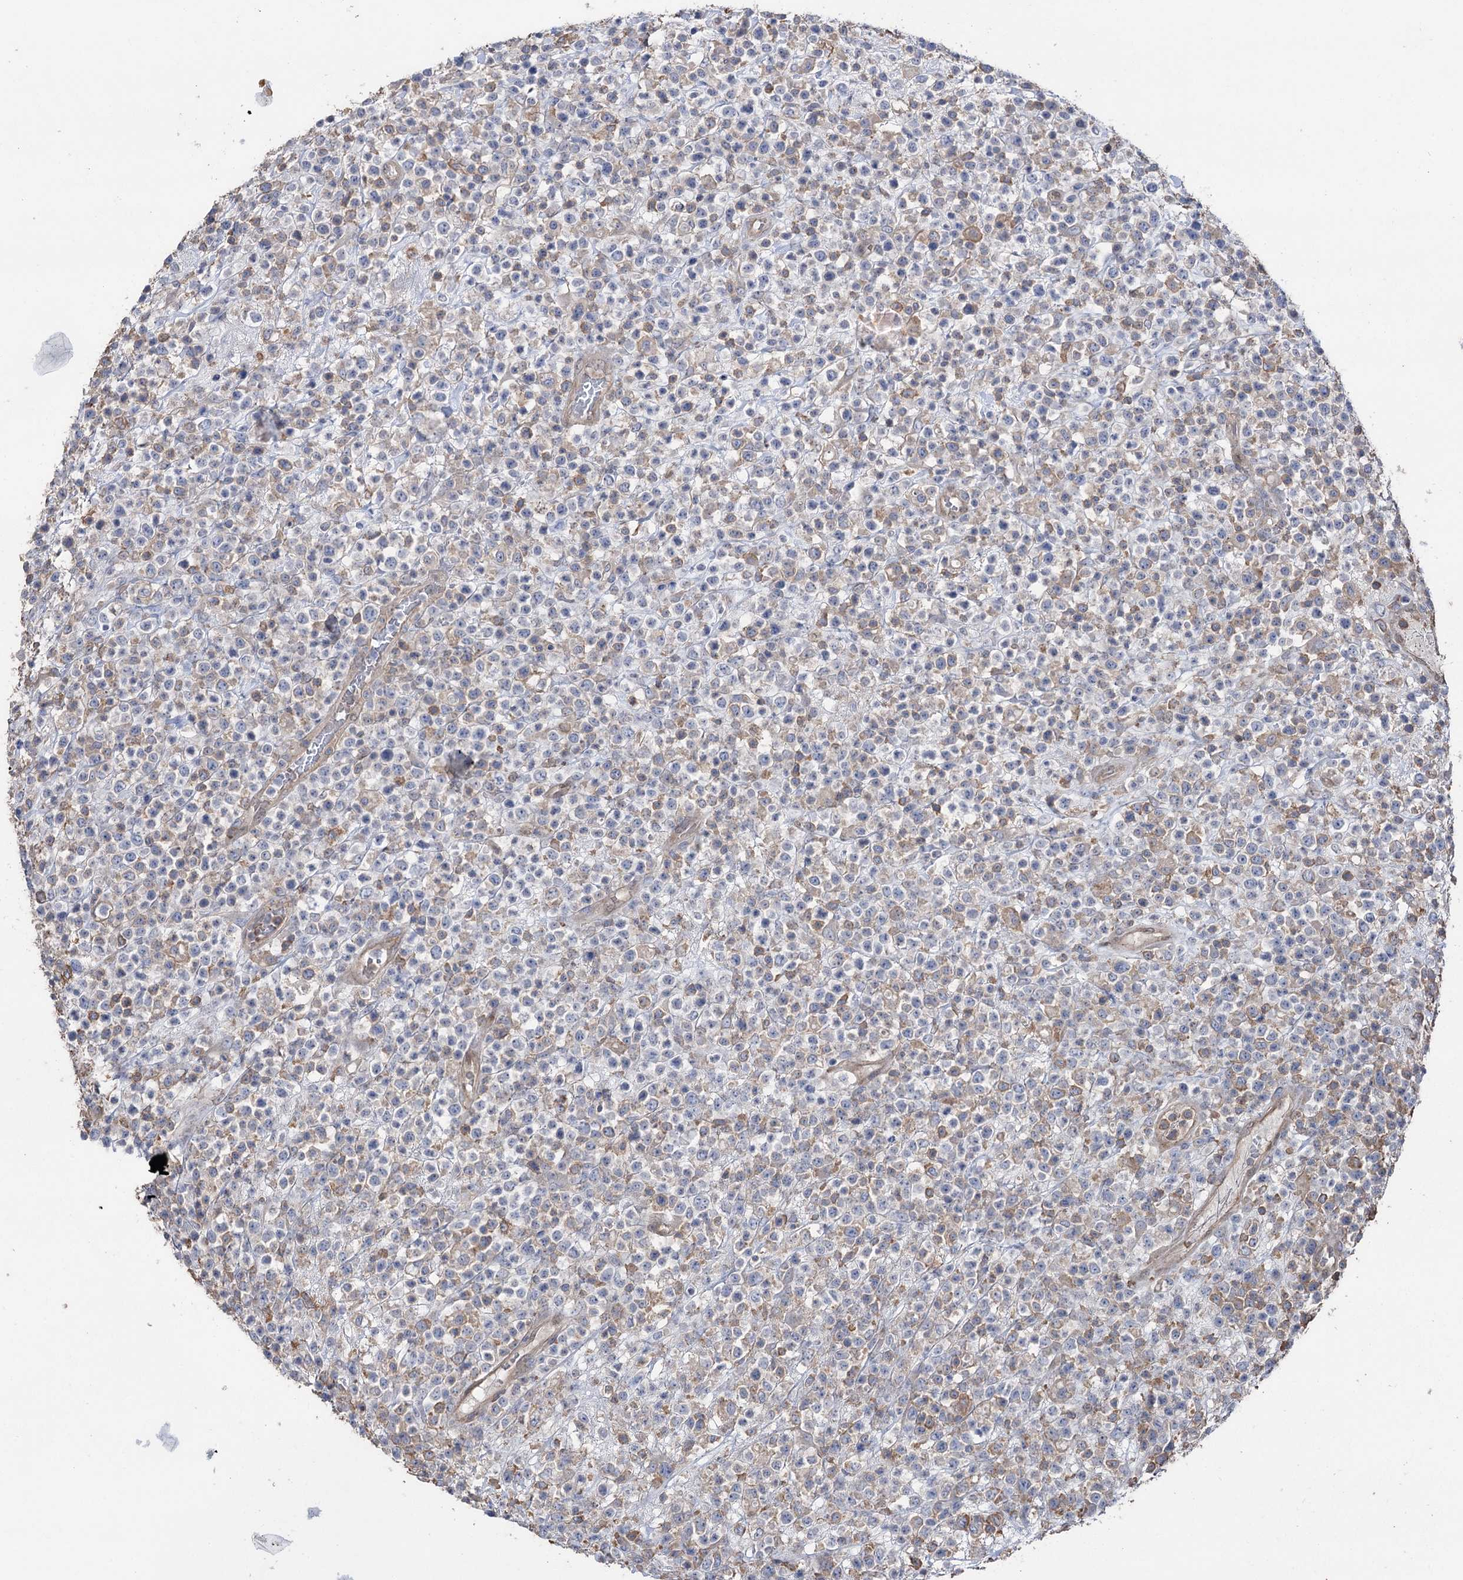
{"staining": {"intensity": "negative", "quantity": "none", "location": "none"}, "tissue": "lymphoma", "cell_type": "Tumor cells", "image_type": "cancer", "snomed": [{"axis": "morphology", "description": "Malignant lymphoma, non-Hodgkin's type, High grade"}, {"axis": "topography", "description": "Colon"}], "caption": "High magnification brightfield microscopy of lymphoma stained with DAB (3,3'-diaminobenzidine) (brown) and counterstained with hematoxylin (blue): tumor cells show no significant positivity.", "gene": "FAM13B", "patient": {"sex": "female", "age": 53}}